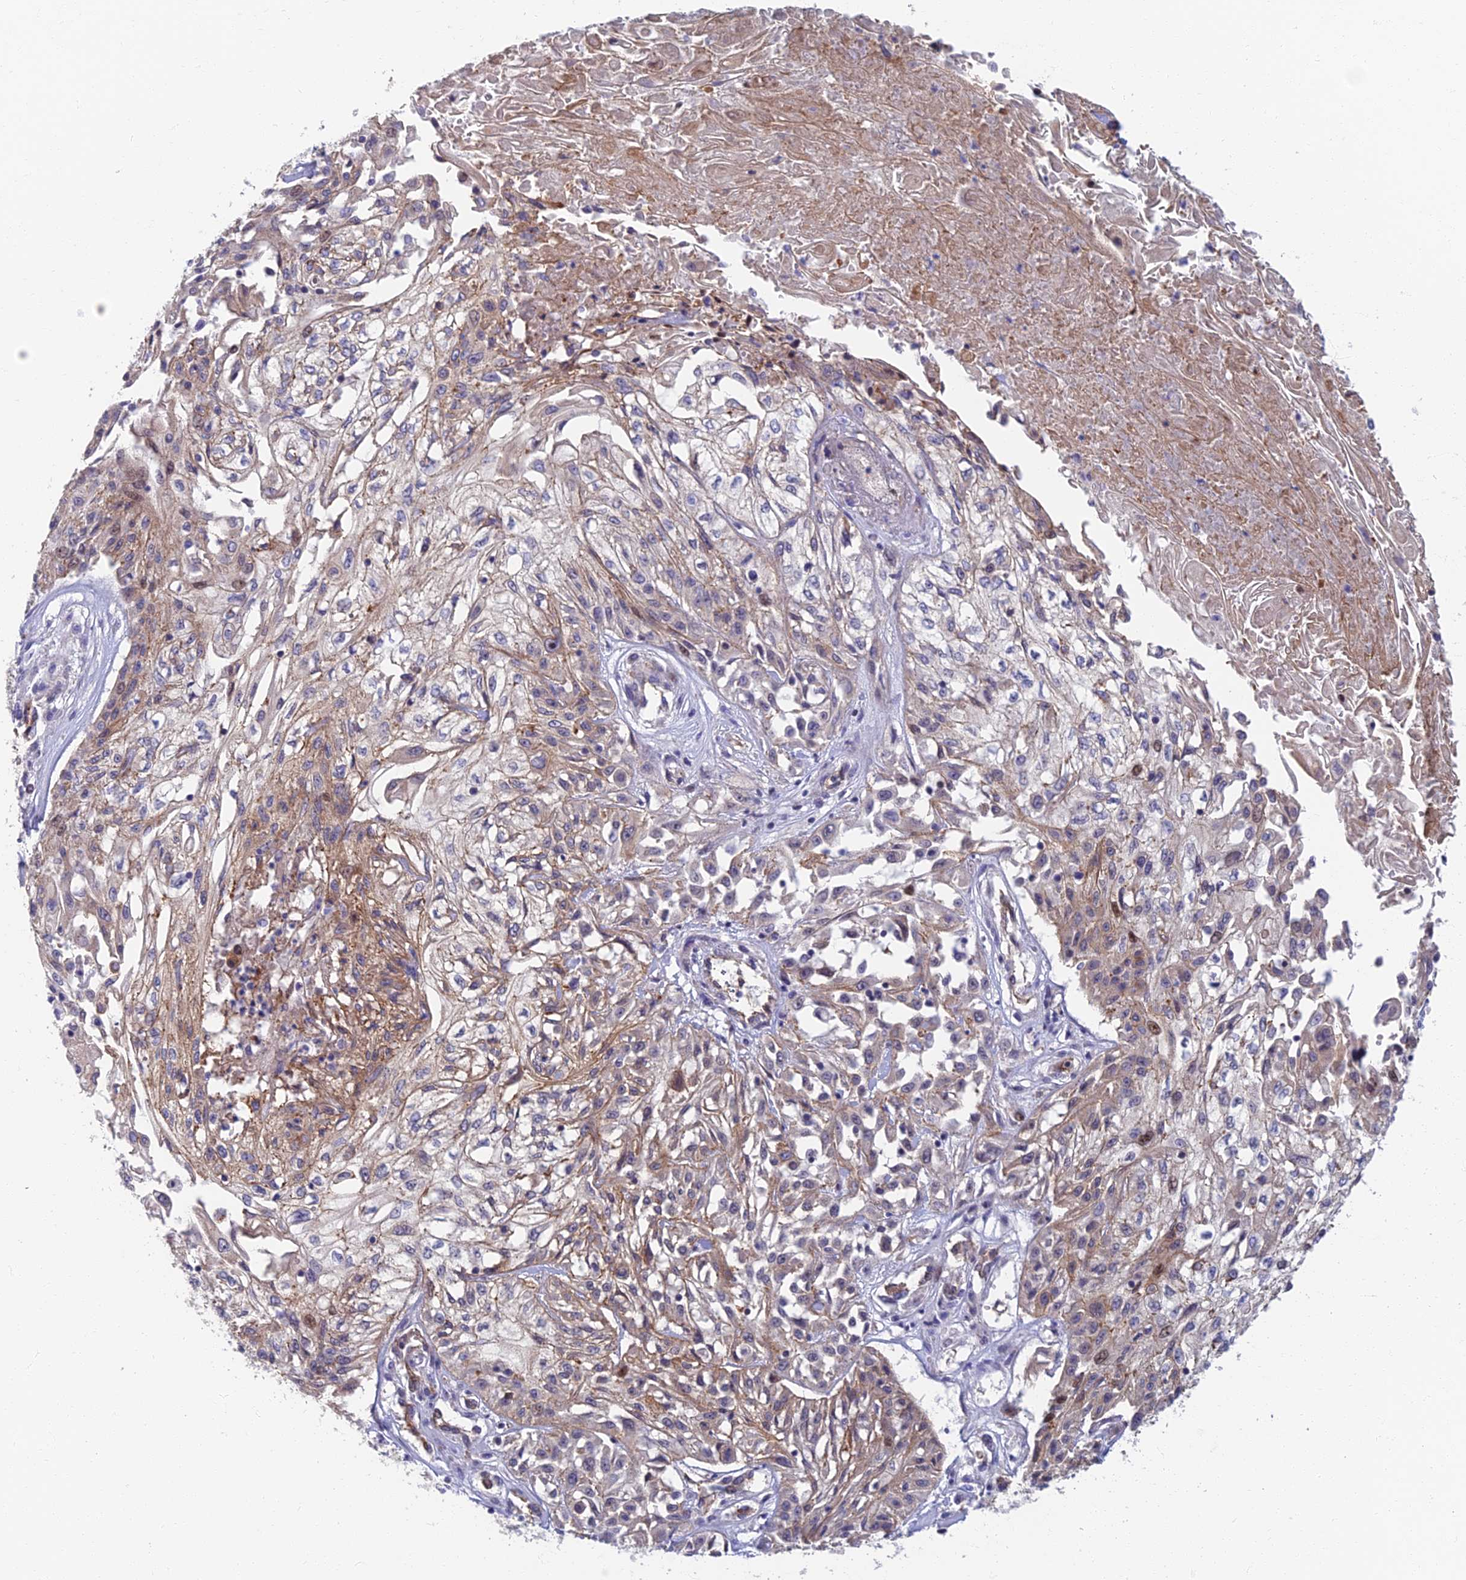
{"staining": {"intensity": "moderate", "quantity": "<25%", "location": "cytoplasmic/membranous"}, "tissue": "skin cancer", "cell_type": "Tumor cells", "image_type": "cancer", "snomed": [{"axis": "morphology", "description": "Squamous cell carcinoma, NOS"}, {"axis": "morphology", "description": "Squamous cell carcinoma, metastatic, NOS"}, {"axis": "topography", "description": "Skin"}, {"axis": "topography", "description": "Lymph node"}], "caption": "This image reveals IHC staining of skin cancer, with low moderate cytoplasmic/membranous expression in approximately <25% of tumor cells.", "gene": "RHBDL2", "patient": {"sex": "male", "age": 75}}